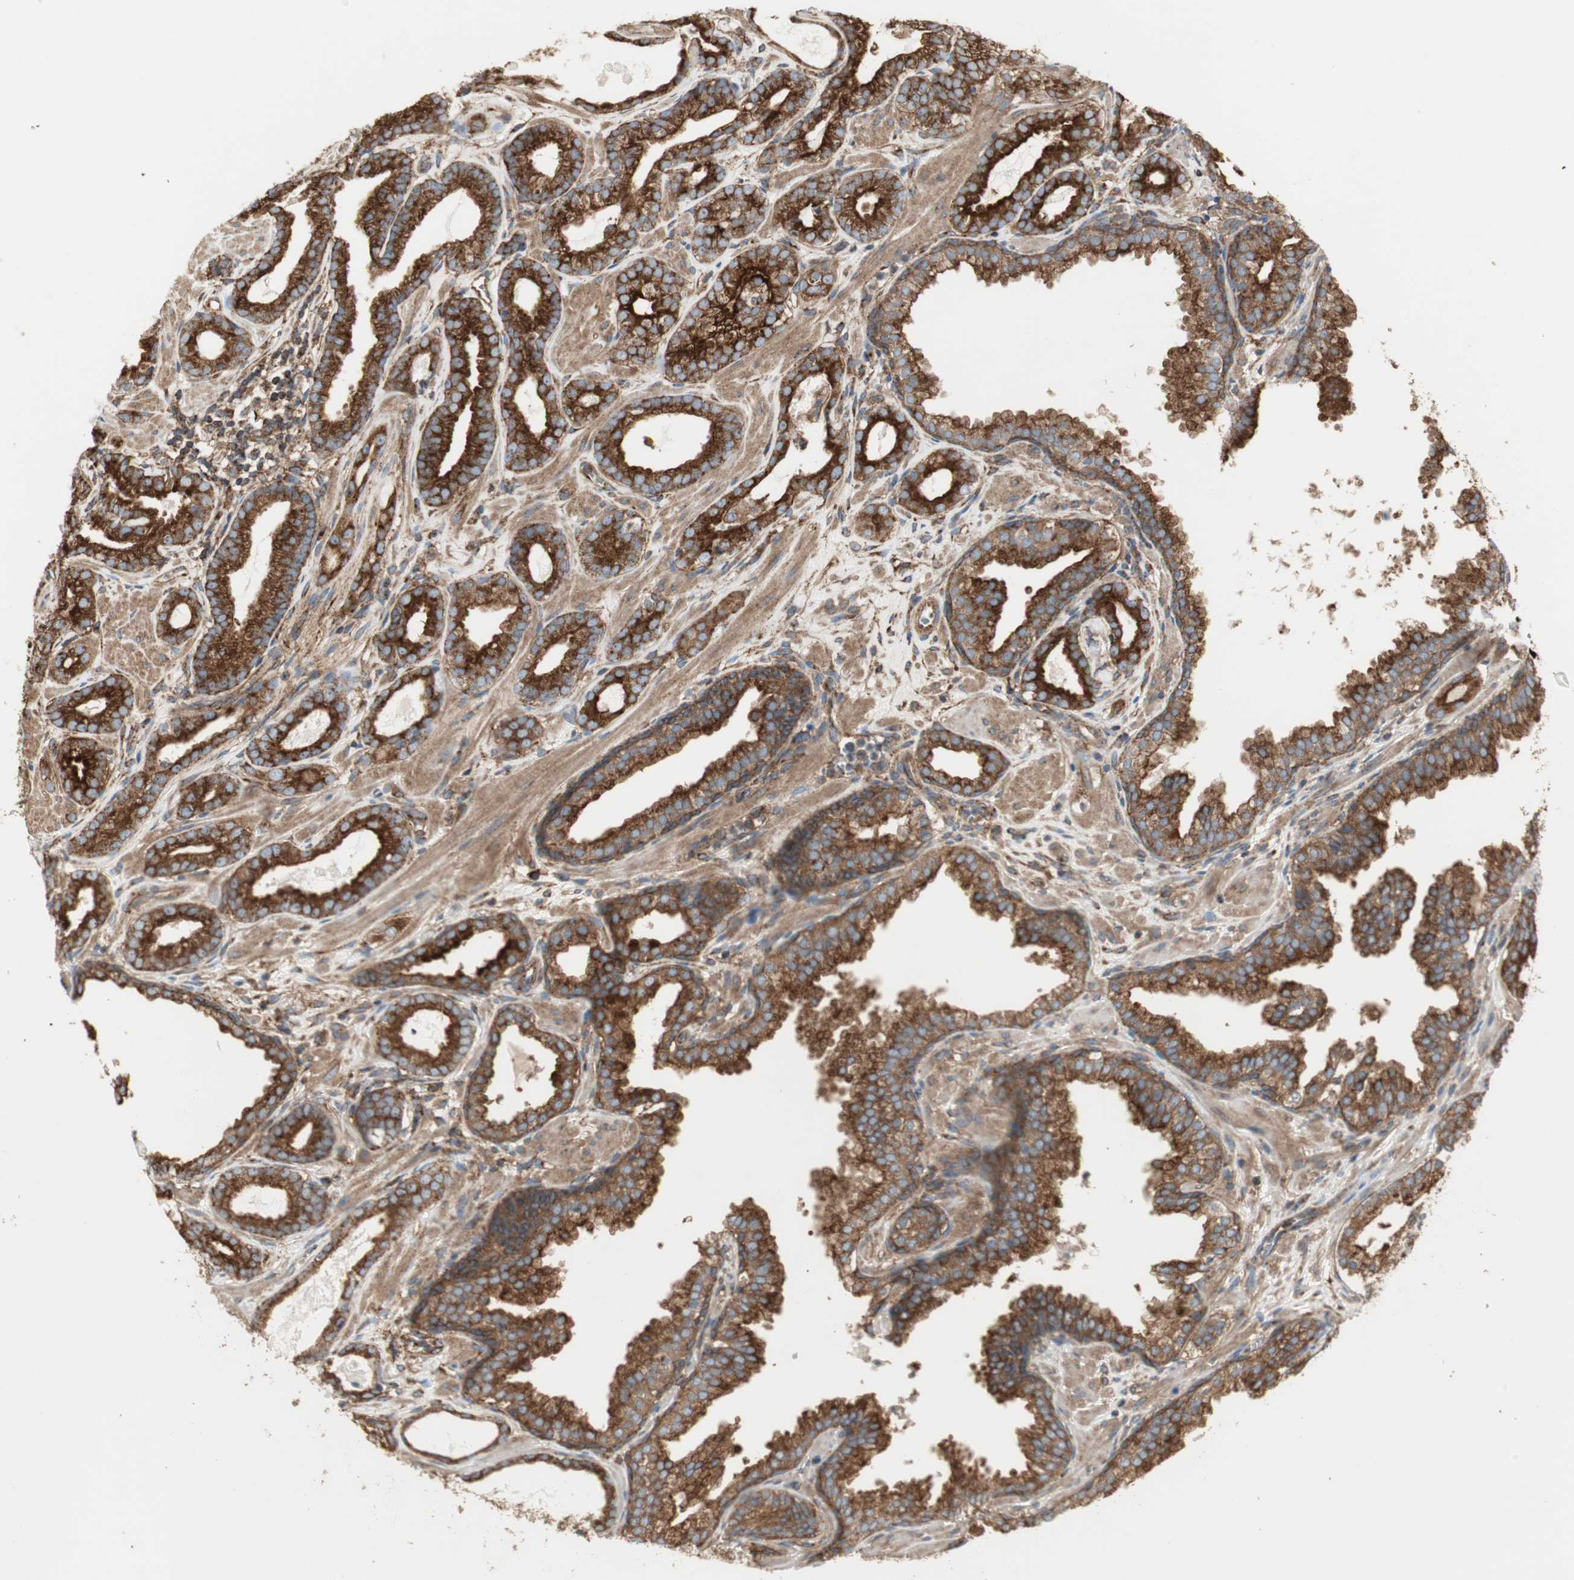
{"staining": {"intensity": "strong", "quantity": ">75%", "location": "cytoplasmic/membranous"}, "tissue": "prostate cancer", "cell_type": "Tumor cells", "image_type": "cancer", "snomed": [{"axis": "morphology", "description": "Adenocarcinoma, Low grade"}, {"axis": "topography", "description": "Prostate"}], "caption": "A brown stain shows strong cytoplasmic/membranous staining of a protein in low-grade adenocarcinoma (prostate) tumor cells.", "gene": "H6PD", "patient": {"sex": "male", "age": 57}}